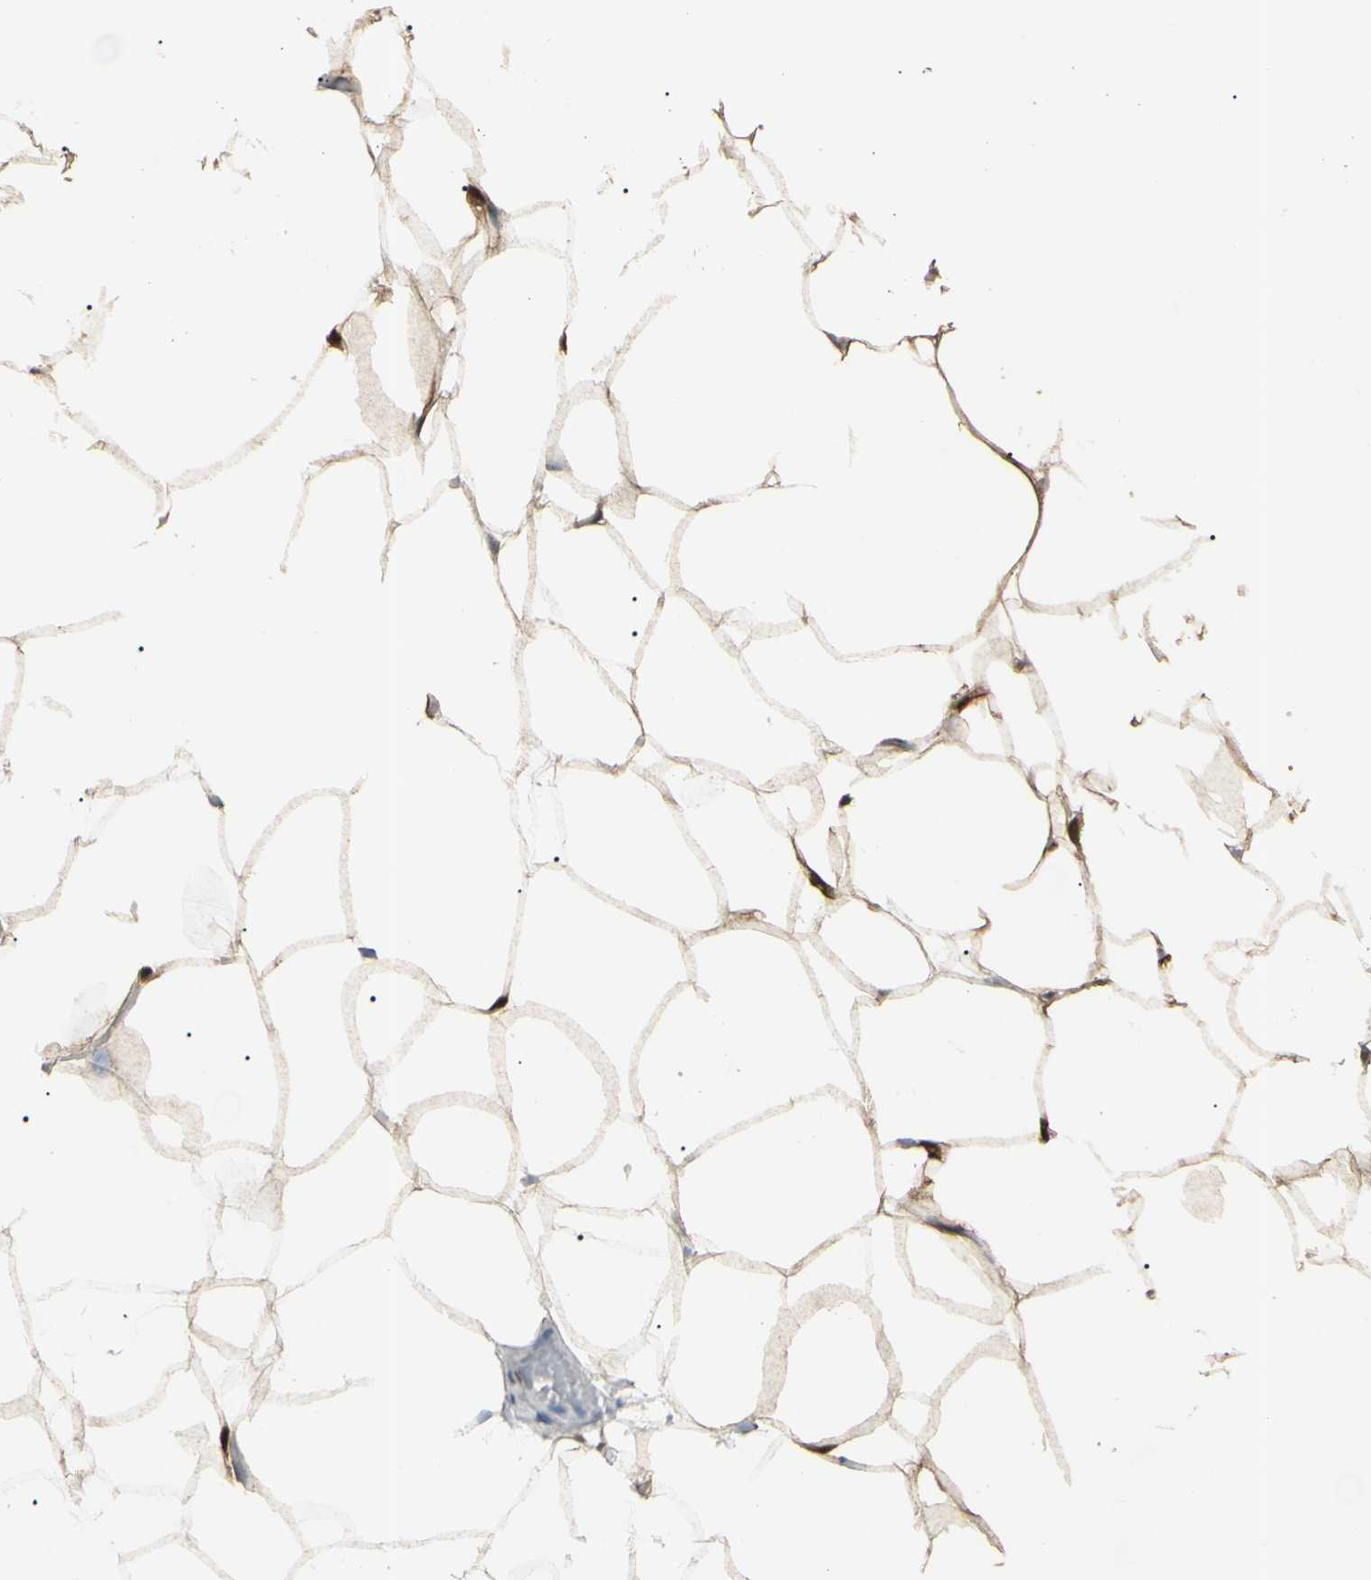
{"staining": {"intensity": "moderate", "quantity": ">75%", "location": "cytoplasmic/membranous,nuclear"}, "tissue": "adipose tissue", "cell_type": "Adipocytes", "image_type": "normal", "snomed": [{"axis": "morphology", "description": "Normal tissue, NOS"}, {"axis": "topography", "description": "Breast"}, {"axis": "topography", "description": "Adipose tissue"}], "caption": "Adipocytes display medium levels of moderate cytoplasmic/membranous,nuclear staining in approximately >75% of cells in unremarkable adipose tissue.", "gene": "AKR1C3", "patient": {"sex": "female", "age": 25}}